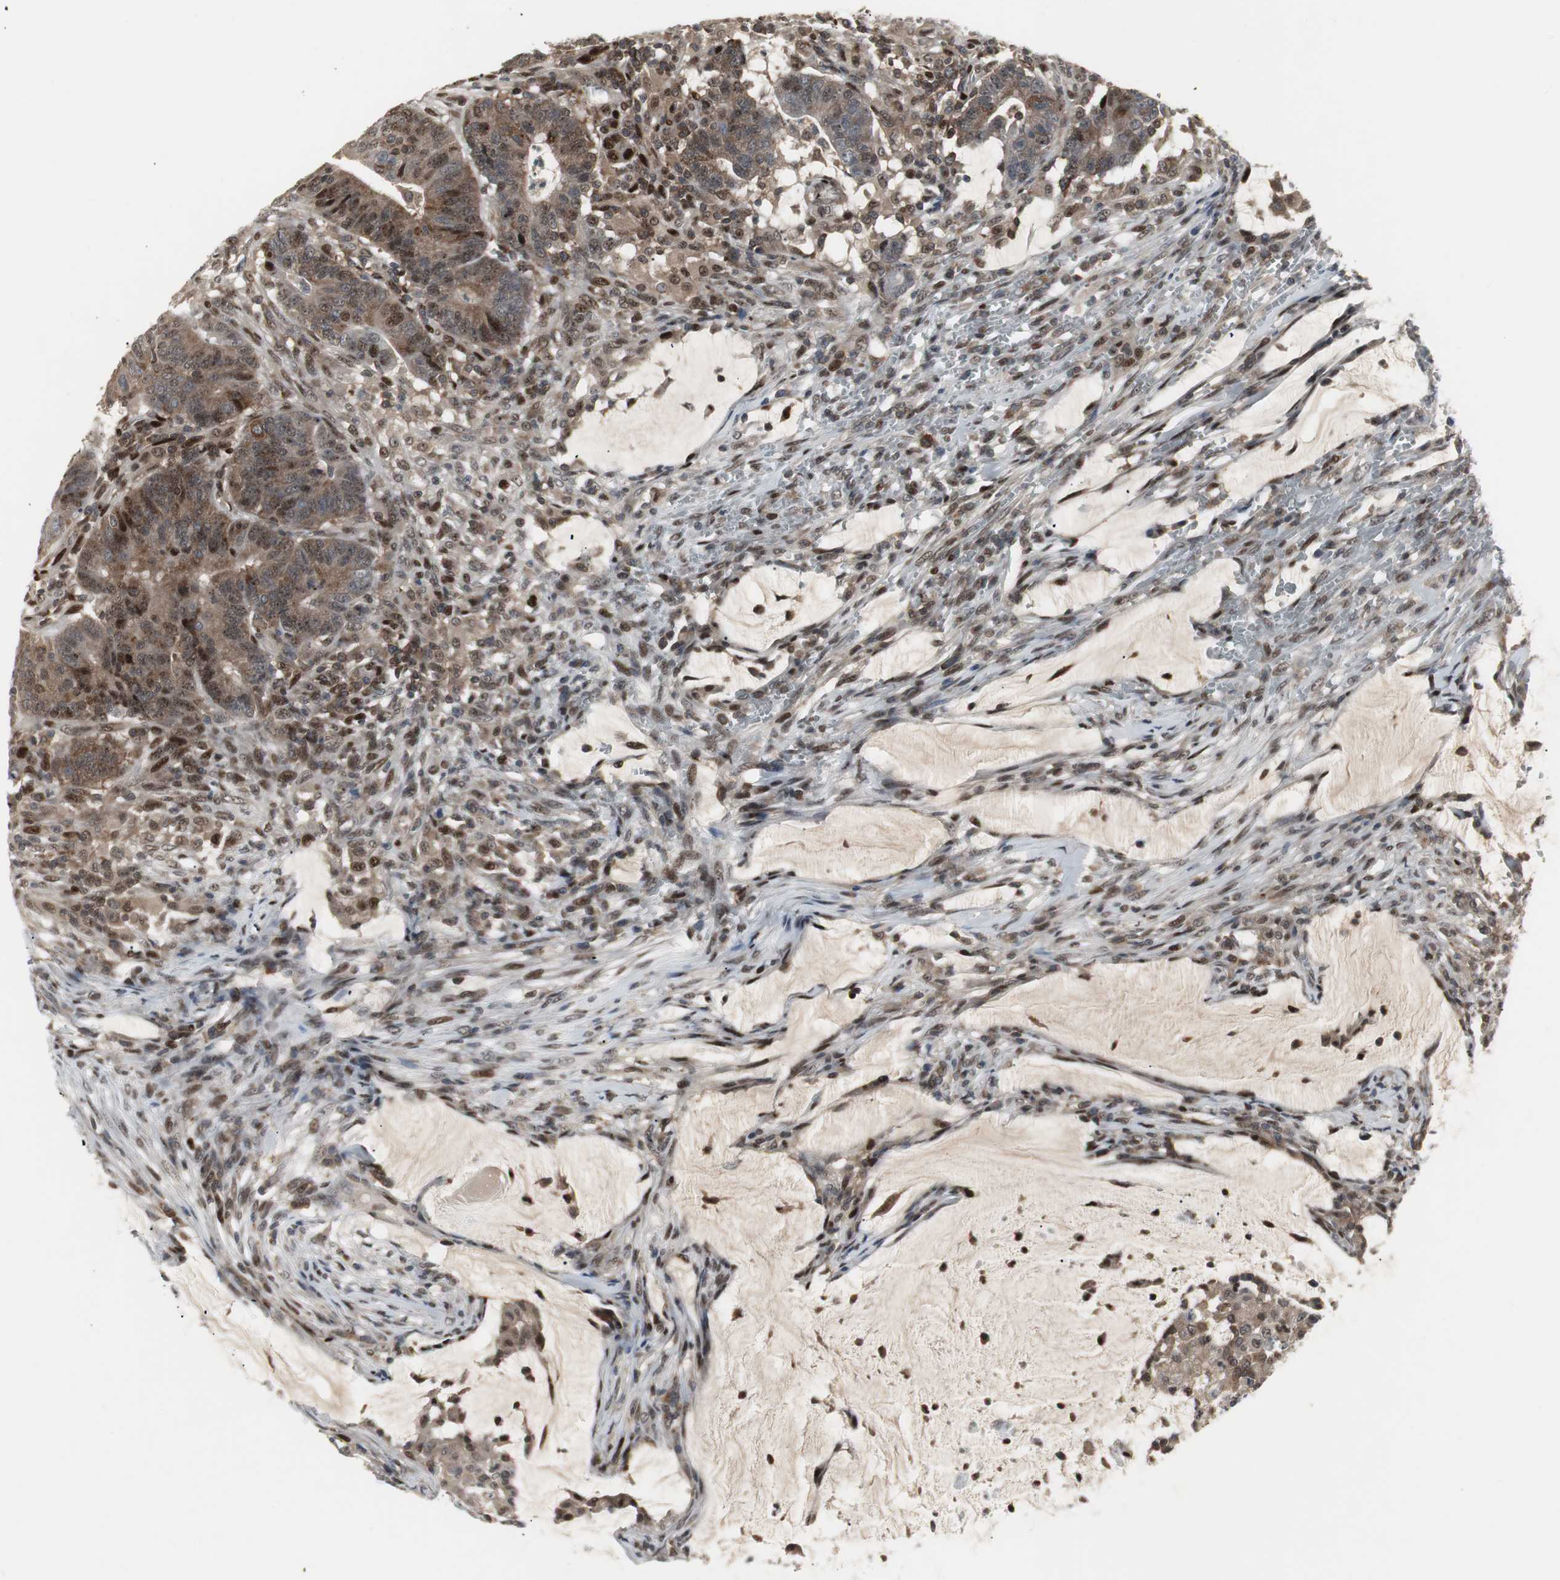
{"staining": {"intensity": "moderate", "quantity": ">75%", "location": "cytoplasmic/membranous,nuclear"}, "tissue": "colorectal cancer", "cell_type": "Tumor cells", "image_type": "cancer", "snomed": [{"axis": "morphology", "description": "Adenocarcinoma, NOS"}, {"axis": "topography", "description": "Colon"}], "caption": "DAB immunohistochemical staining of adenocarcinoma (colorectal) demonstrates moderate cytoplasmic/membranous and nuclear protein staining in approximately >75% of tumor cells.", "gene": "GRK2", "patient": {"sex": "male", "age": 45}}